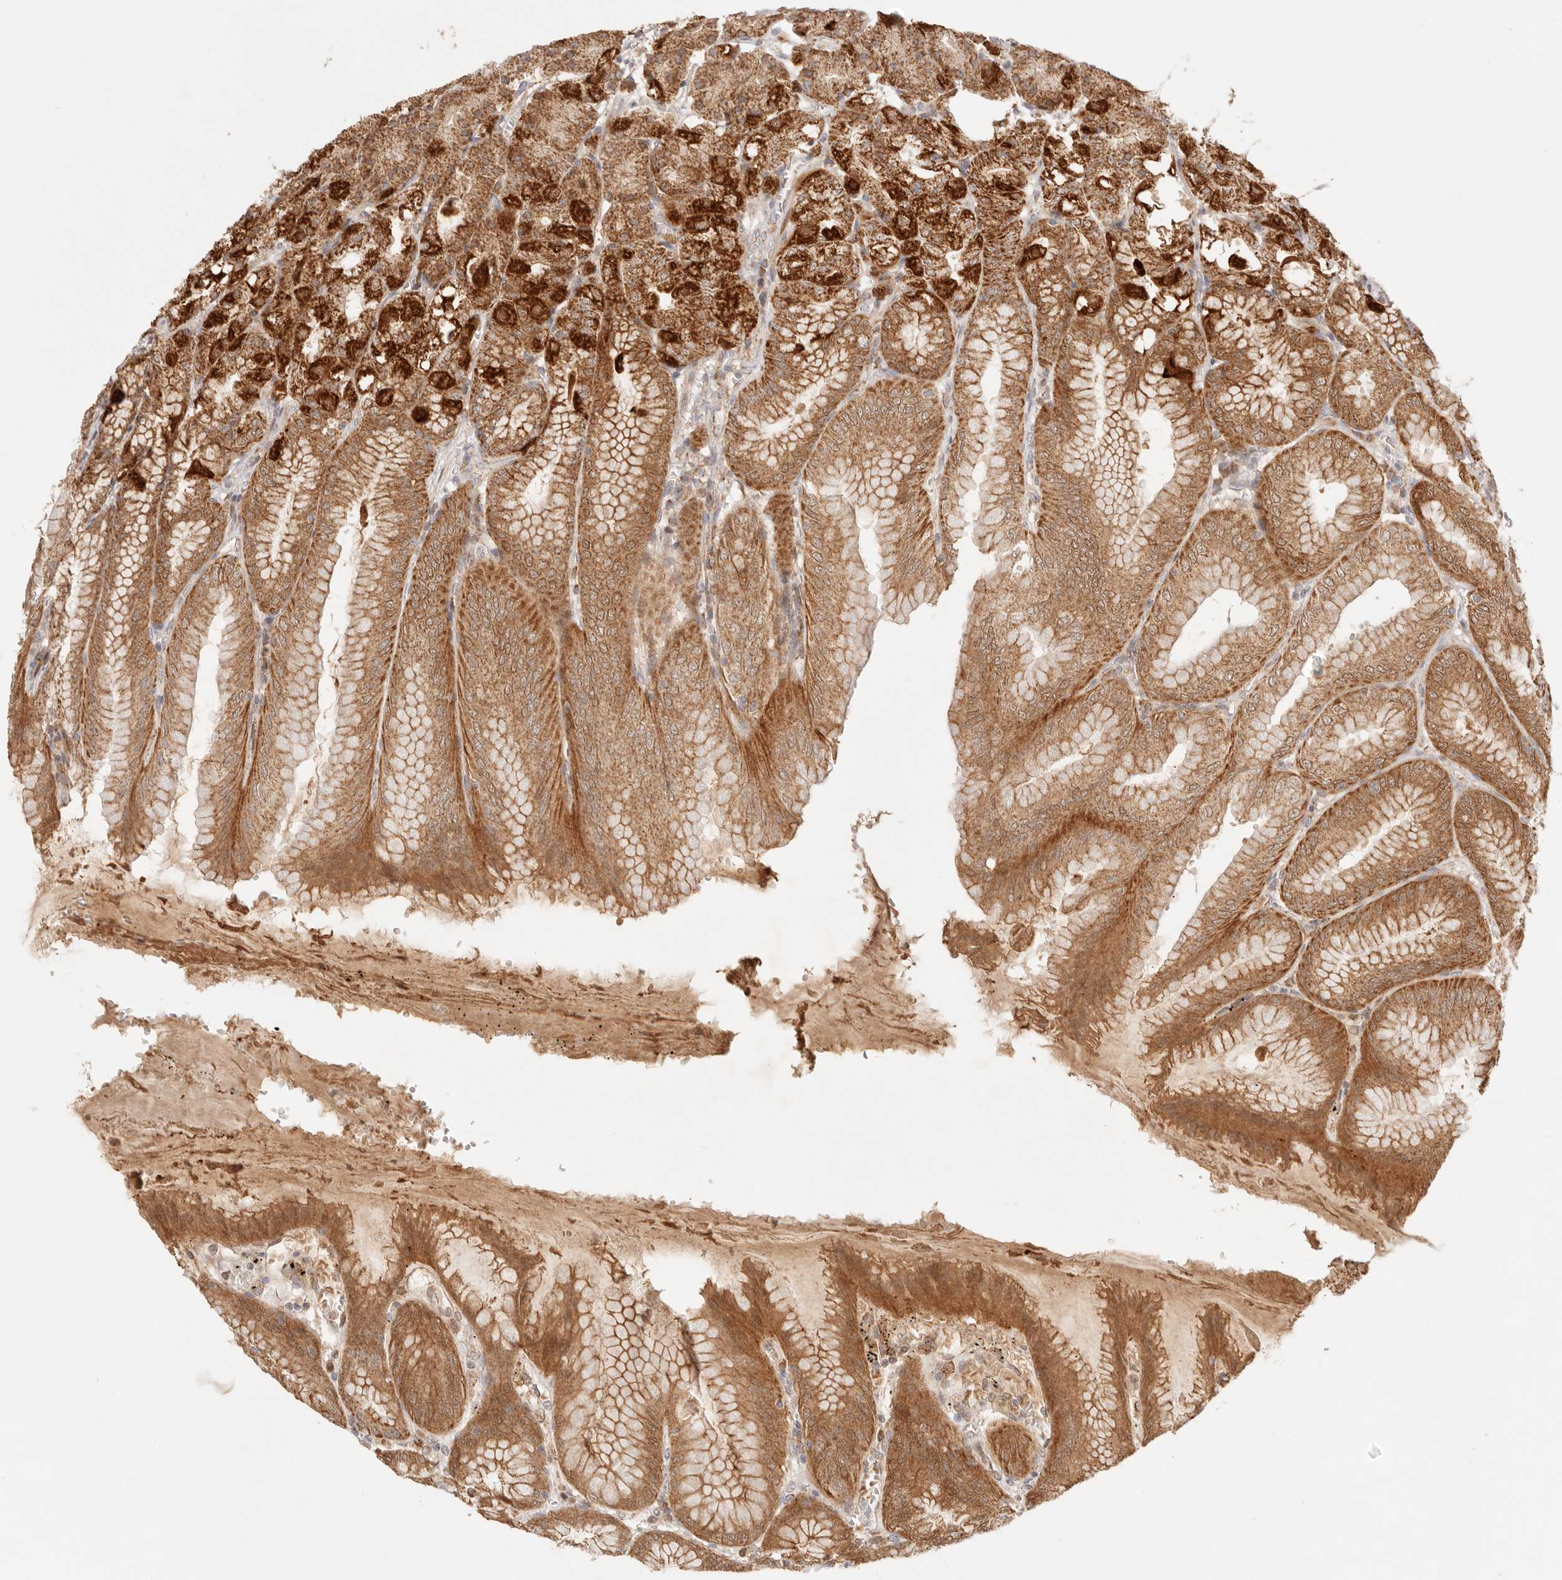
{"staining": {"intensity": "strong", "quantity": ">75%", "location": "cytoplasmic/membranous"}, "tissue": "stomach", "cell_type": "Glandular cells", "image_type": "normal", "snomed": [{"axis": "morphology", "description": "Normal tissue, NOS"}, {"axis": "topography", "description": "Stomach, lower"}], "caption": "Immunohistochemistry (IHC) image of benign human stomach stained for a protein (brown), which reveals high levels of strong cytoplasmic/membranous staining in approximately >75% of glandular cells.", "gene": "COA6", "patient": {"sex": "male", "age": 71}}